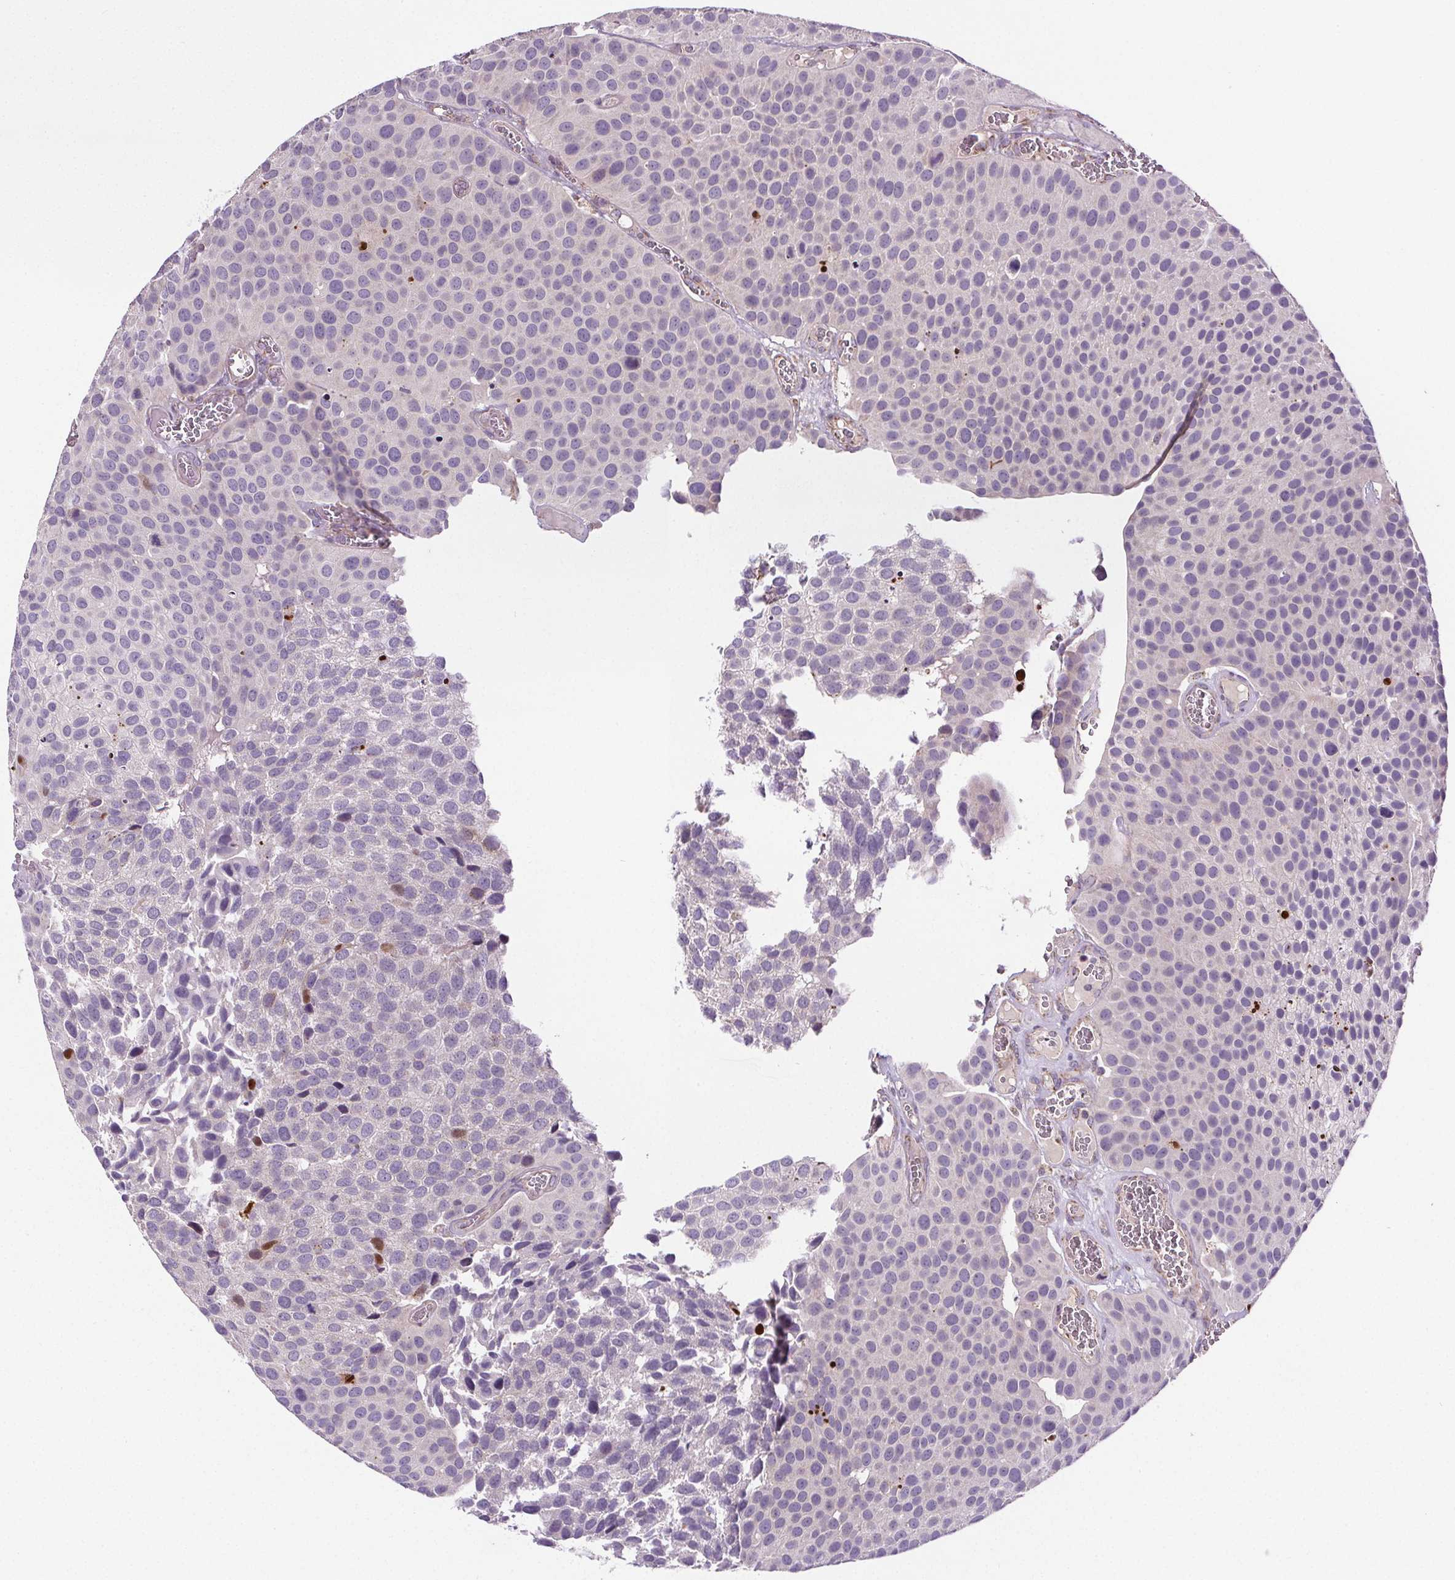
{"staining": {"intensity": "negative", "quantity": "none", "location": "none"}, "tissue": "urothelial cancer", "cell_type": "Tumor cells", "image_type": "cancer", "snomed": [{"axis": "morphology", "description": "Urothelial carcinoma, Low grade"}, {"axis": "topography", "description": "Urinary bladder"}], "caption": "Immunohistochemistry micrograph of neoplastic tissue: human urothelial cancer stained with DAB (3,3'-diaminobenzidine) reveals no significant protein staining in tumor cells. (DAB immunohistochemistry, high magnification).", "gene": "SUCLA2", "patient": {"sex": "female", "age": 69}}